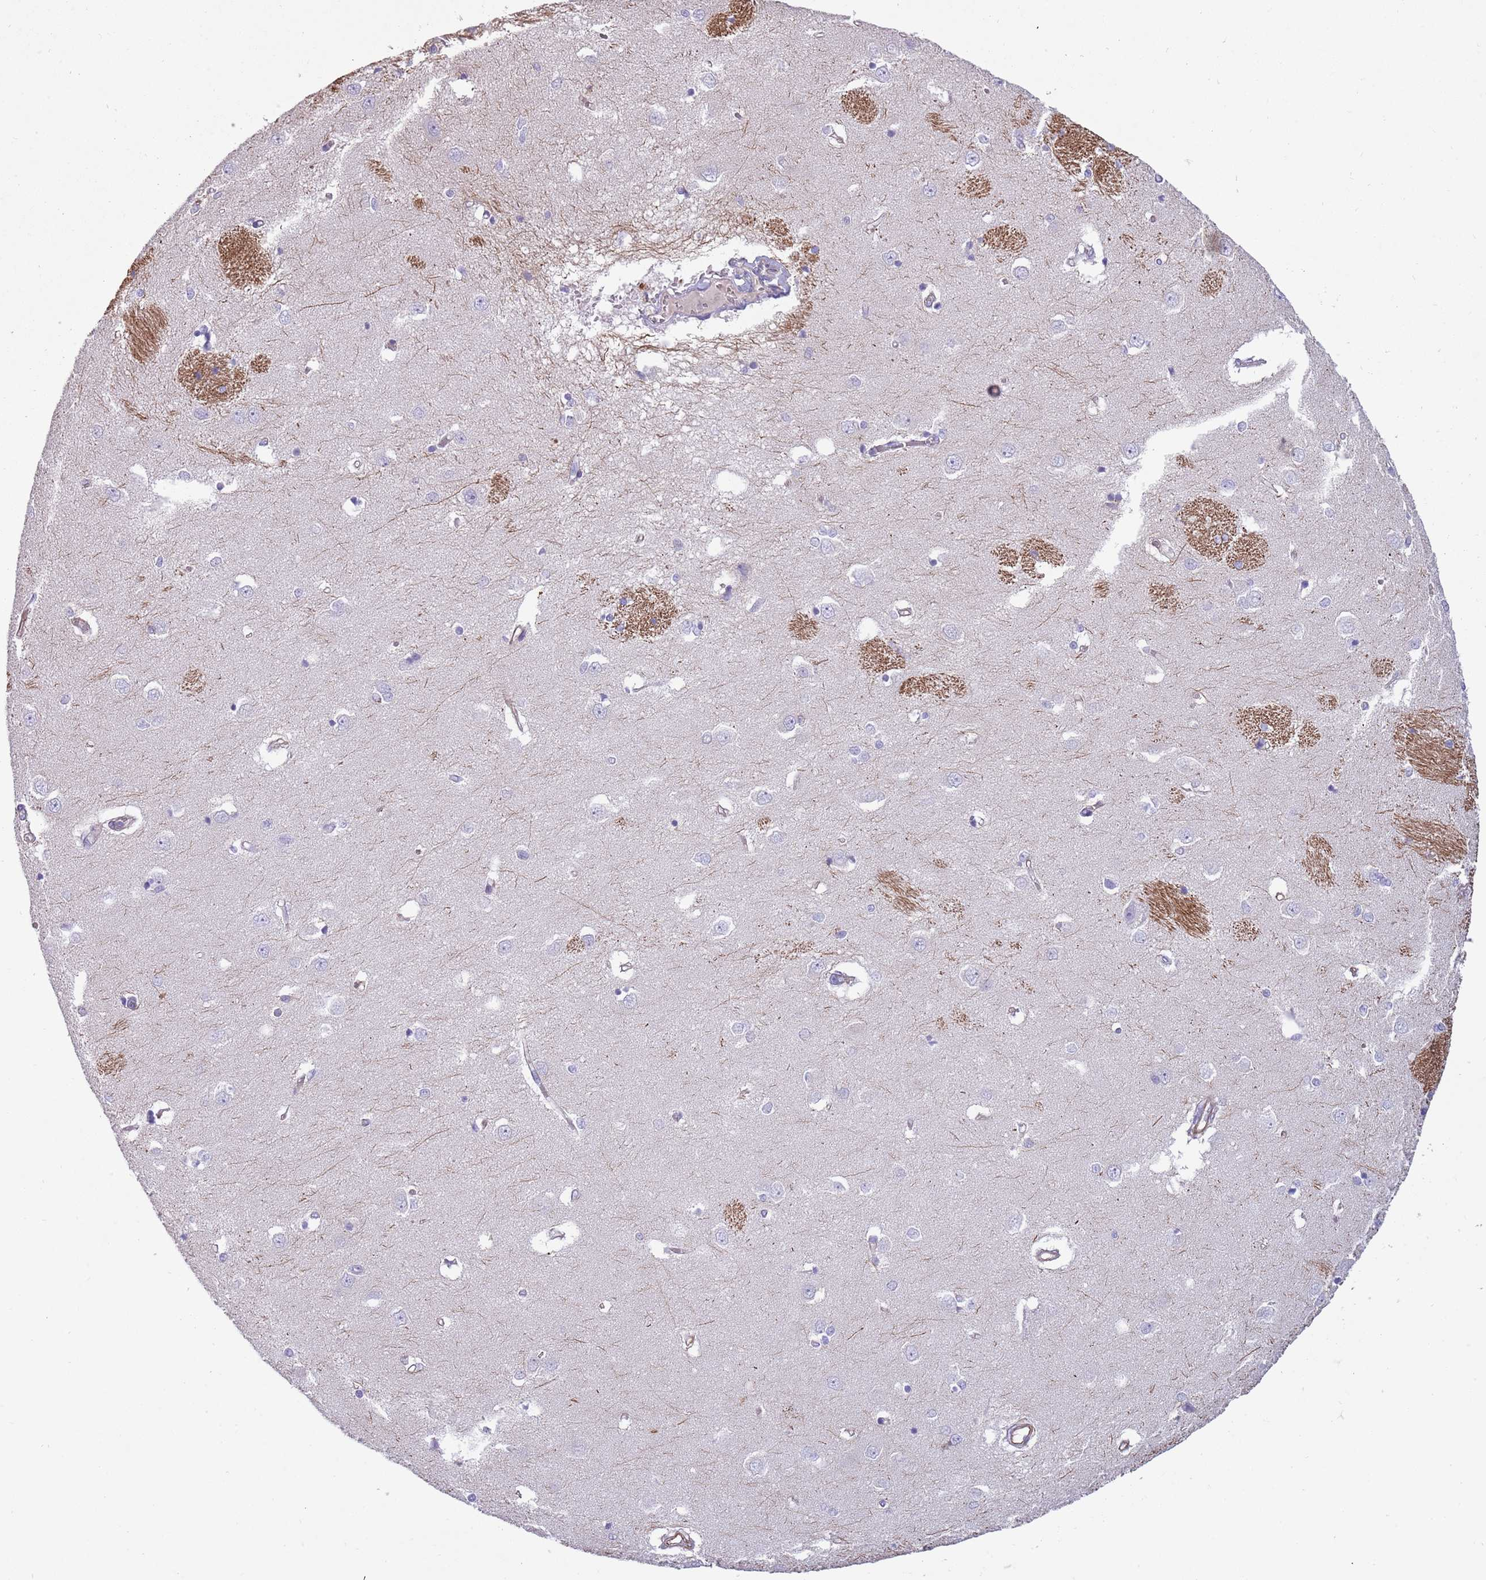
{"staining": {"intensity": "negative", "quantity": "none", "location": "none"}, "tissue": "caudate", "cell_type": "Glial cells", "image_type": "normal", "snomed": [{"axis": "morphology", "description": "Normal tissue, NOS"}, {"axis": "topography", "description": "Lateral ventricle wall"}], "caption": "Glial cells show no significant expression in normal caudate. (Immunohistochemistry (ihc), brightfield microscopy, high magnification).", "gene": "MOGAT1", "patient": {"sex": "male", "age": 37}}